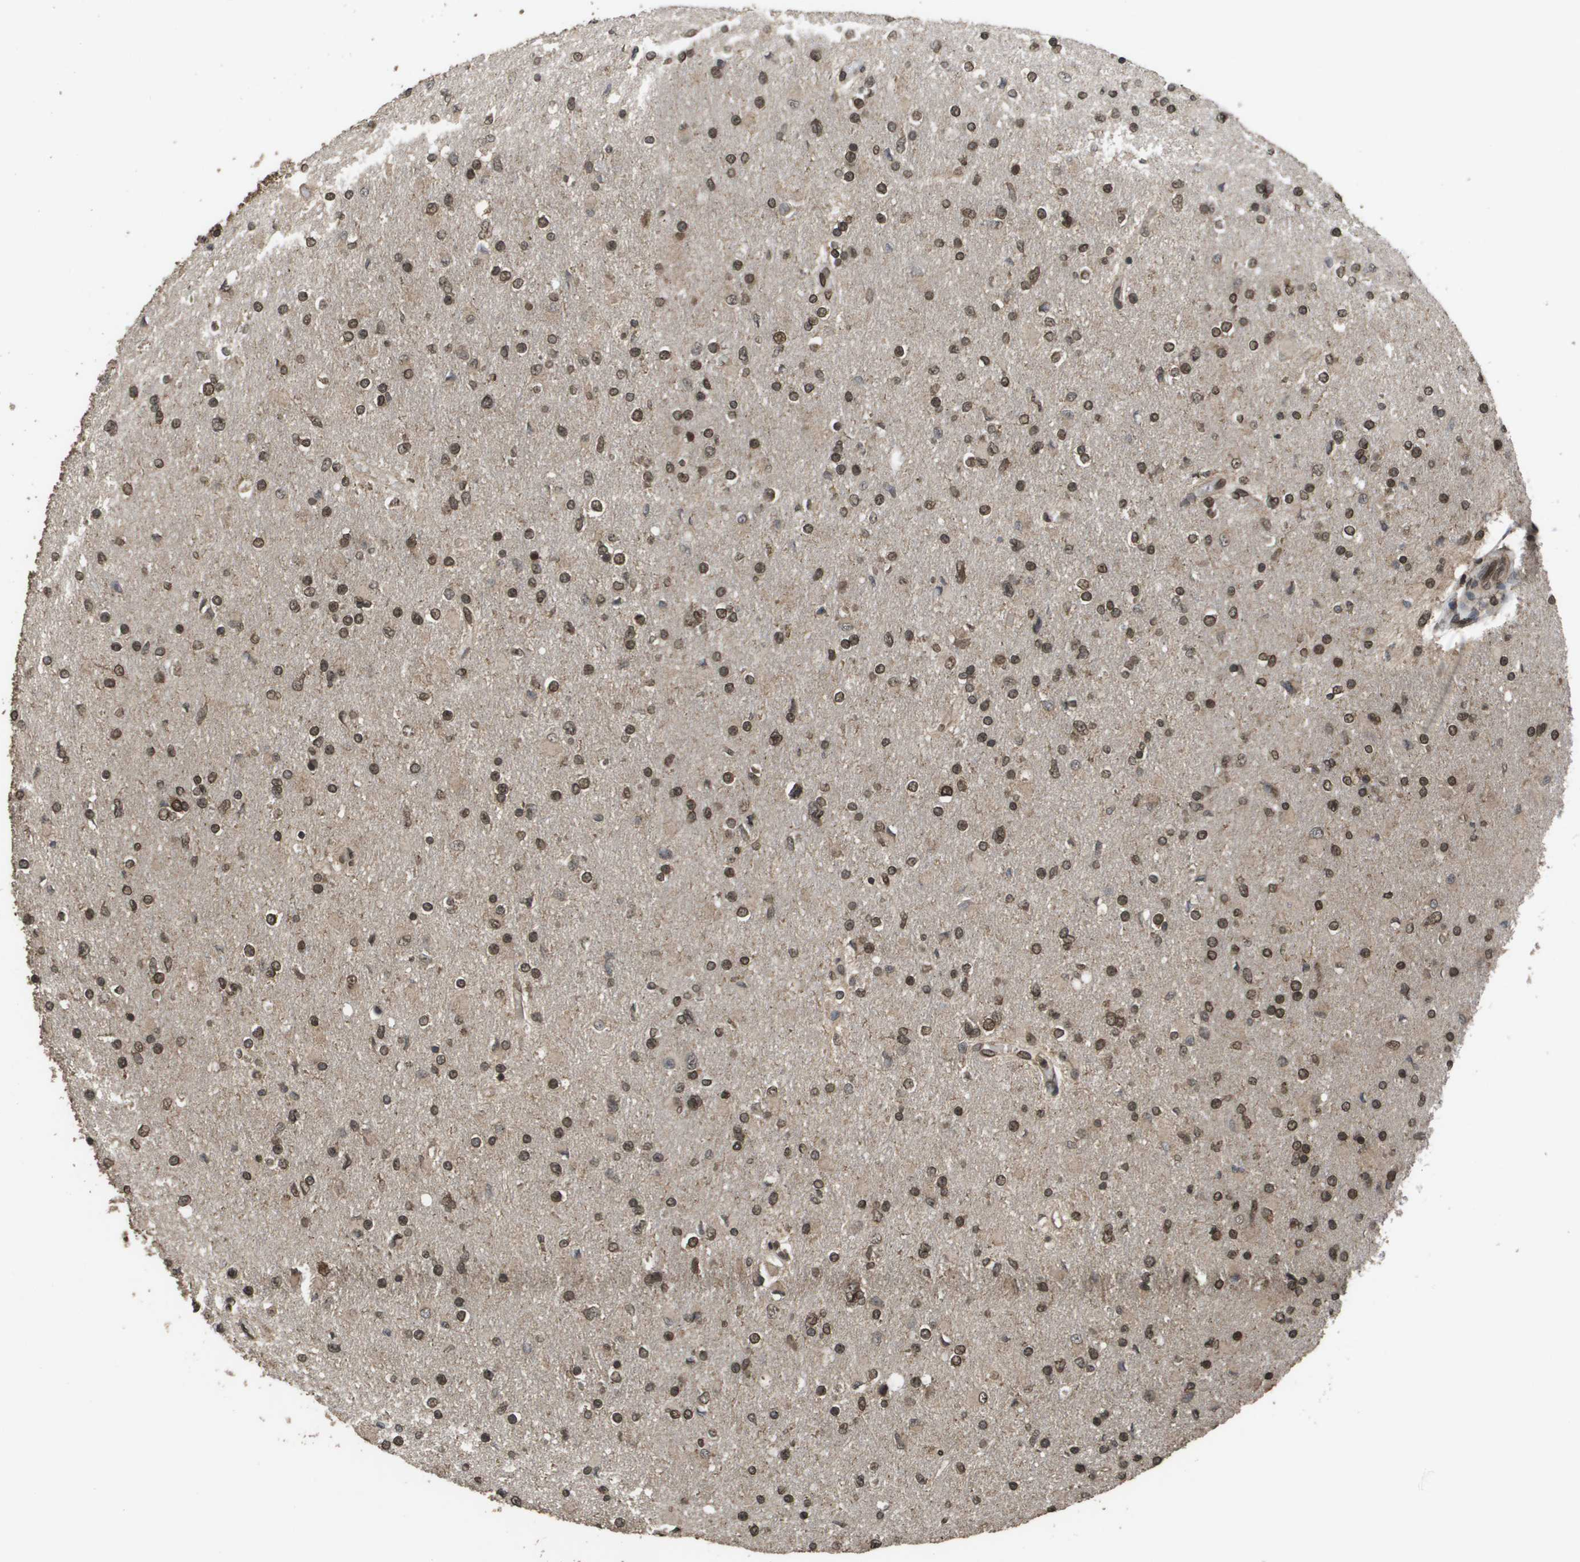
{"staining": {"intensity": "strong", "quantity": ">75%", "location": "nuclear"}, "tissue": "glioma", "cell_type": "Tumor cells", "image_type": "cancer", "snomed": [{"axis": "morphology", "description": "Glioma, malignant, High grade"}, {"axis": "topography", "description": "Cerebral cortex"}], "caption": "This histopathology image shows IHC staining of malignant glioma (high-grade), with high strong nuclear positivity in approximately >75% of tumor cells.", "gene": "AXIN2", "patient": {"sex": "female", "age": 36}}